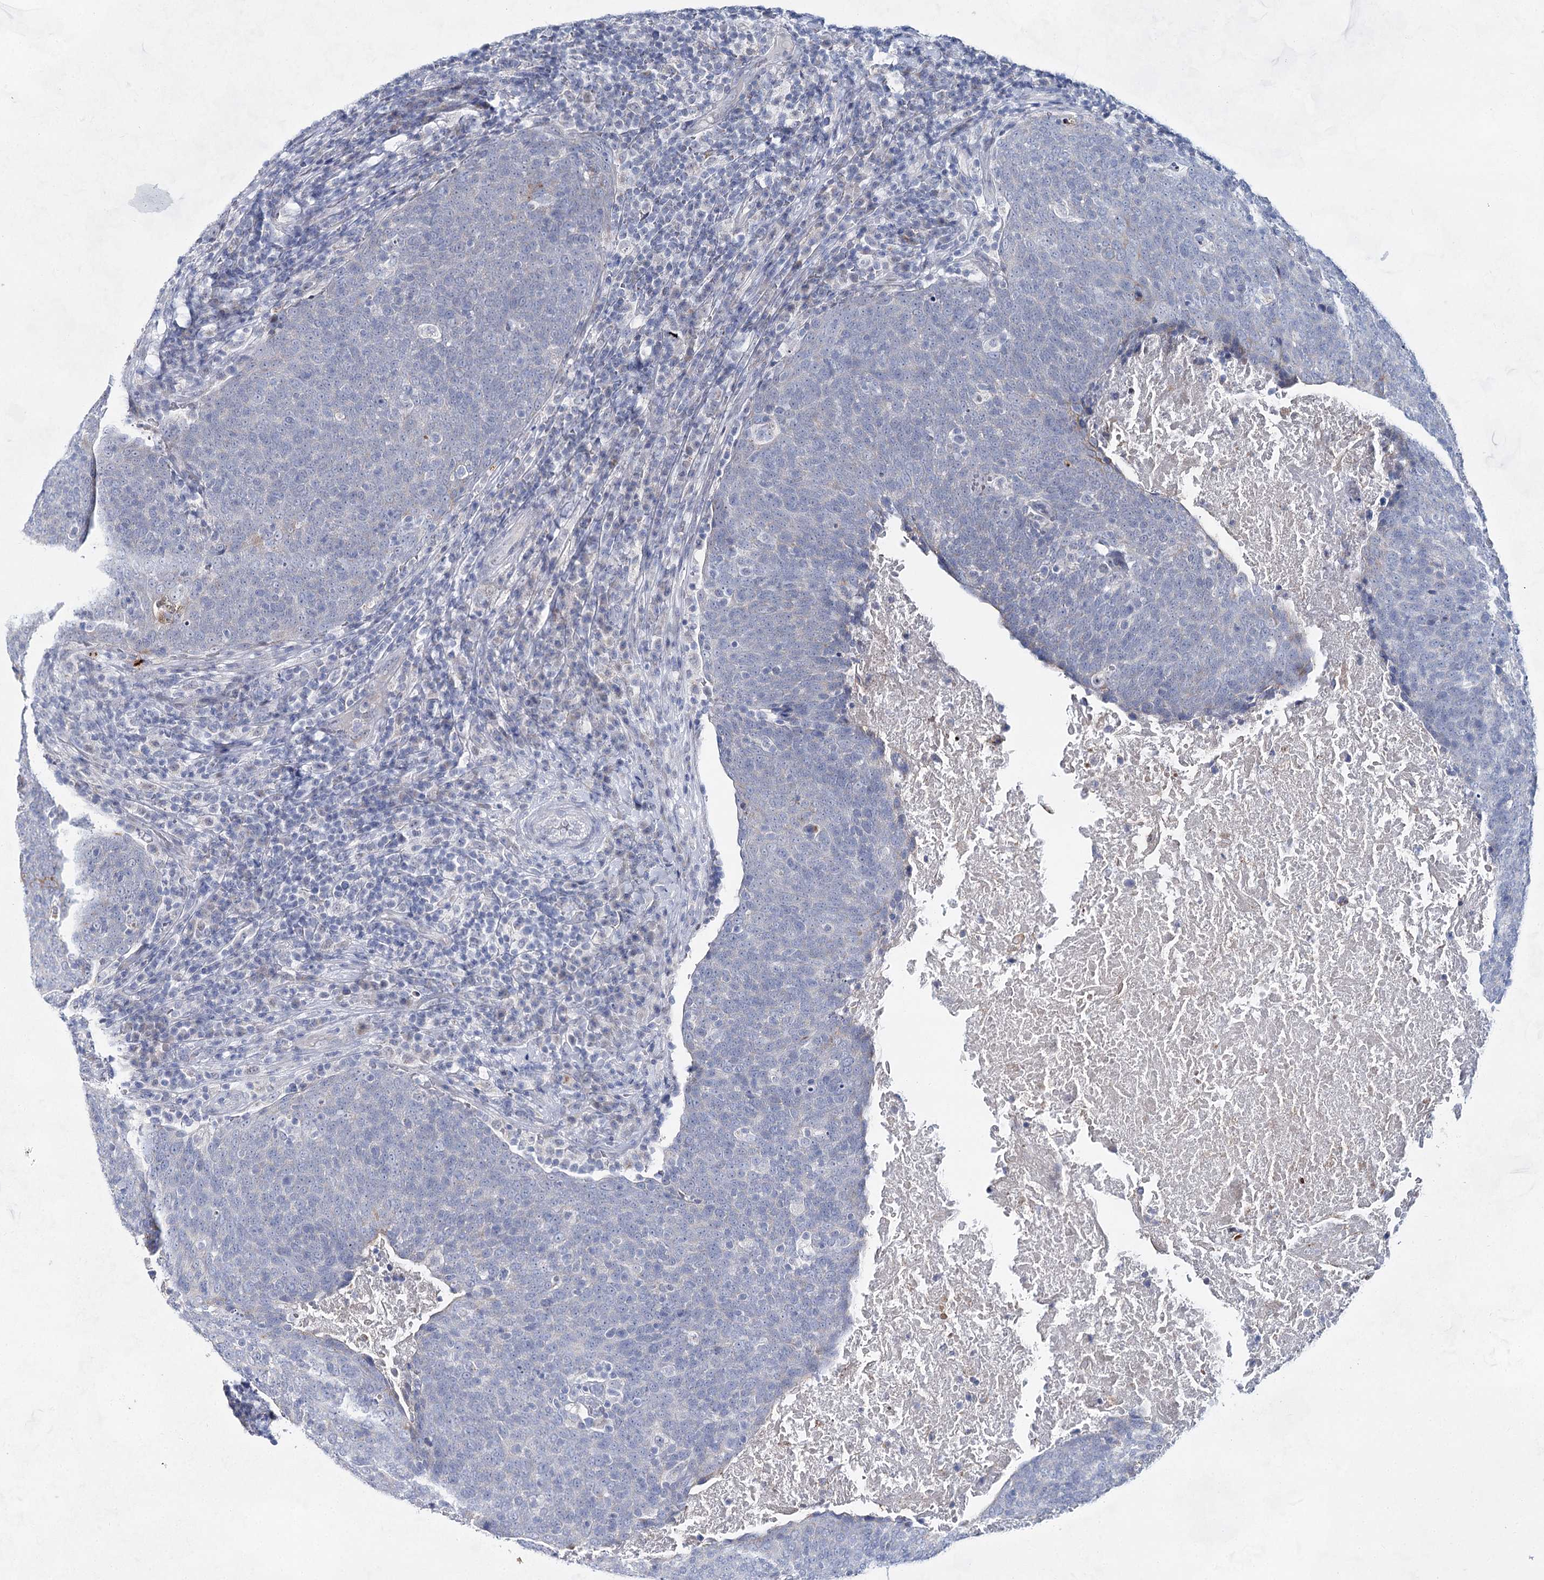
{"staining": {"intensity": "negative", "quantity": "none", "location": "none"}, "tissue": "head and neck cancer", "cell_type": "Tumor cells", "image_type": "cancer", "snomed": [{"axis": "morphology", "description": "Squamous cell carcinoma, NOS"}, {"axis": "morphology", "description": "Squamous cell carcinoma, metastatic, NOS"}, {"axis": "topography", "description": "Lymph node"}, {"axis": "topography", "description": "Head-Neck"}], "caption": "Metastatic squamous cell carcinoma (head and neck) was stained to show a protein in brown. There is no significant staining in tumor cells.", "gene": "BPHL", "patient": {"sex": "male", "age": 62}}